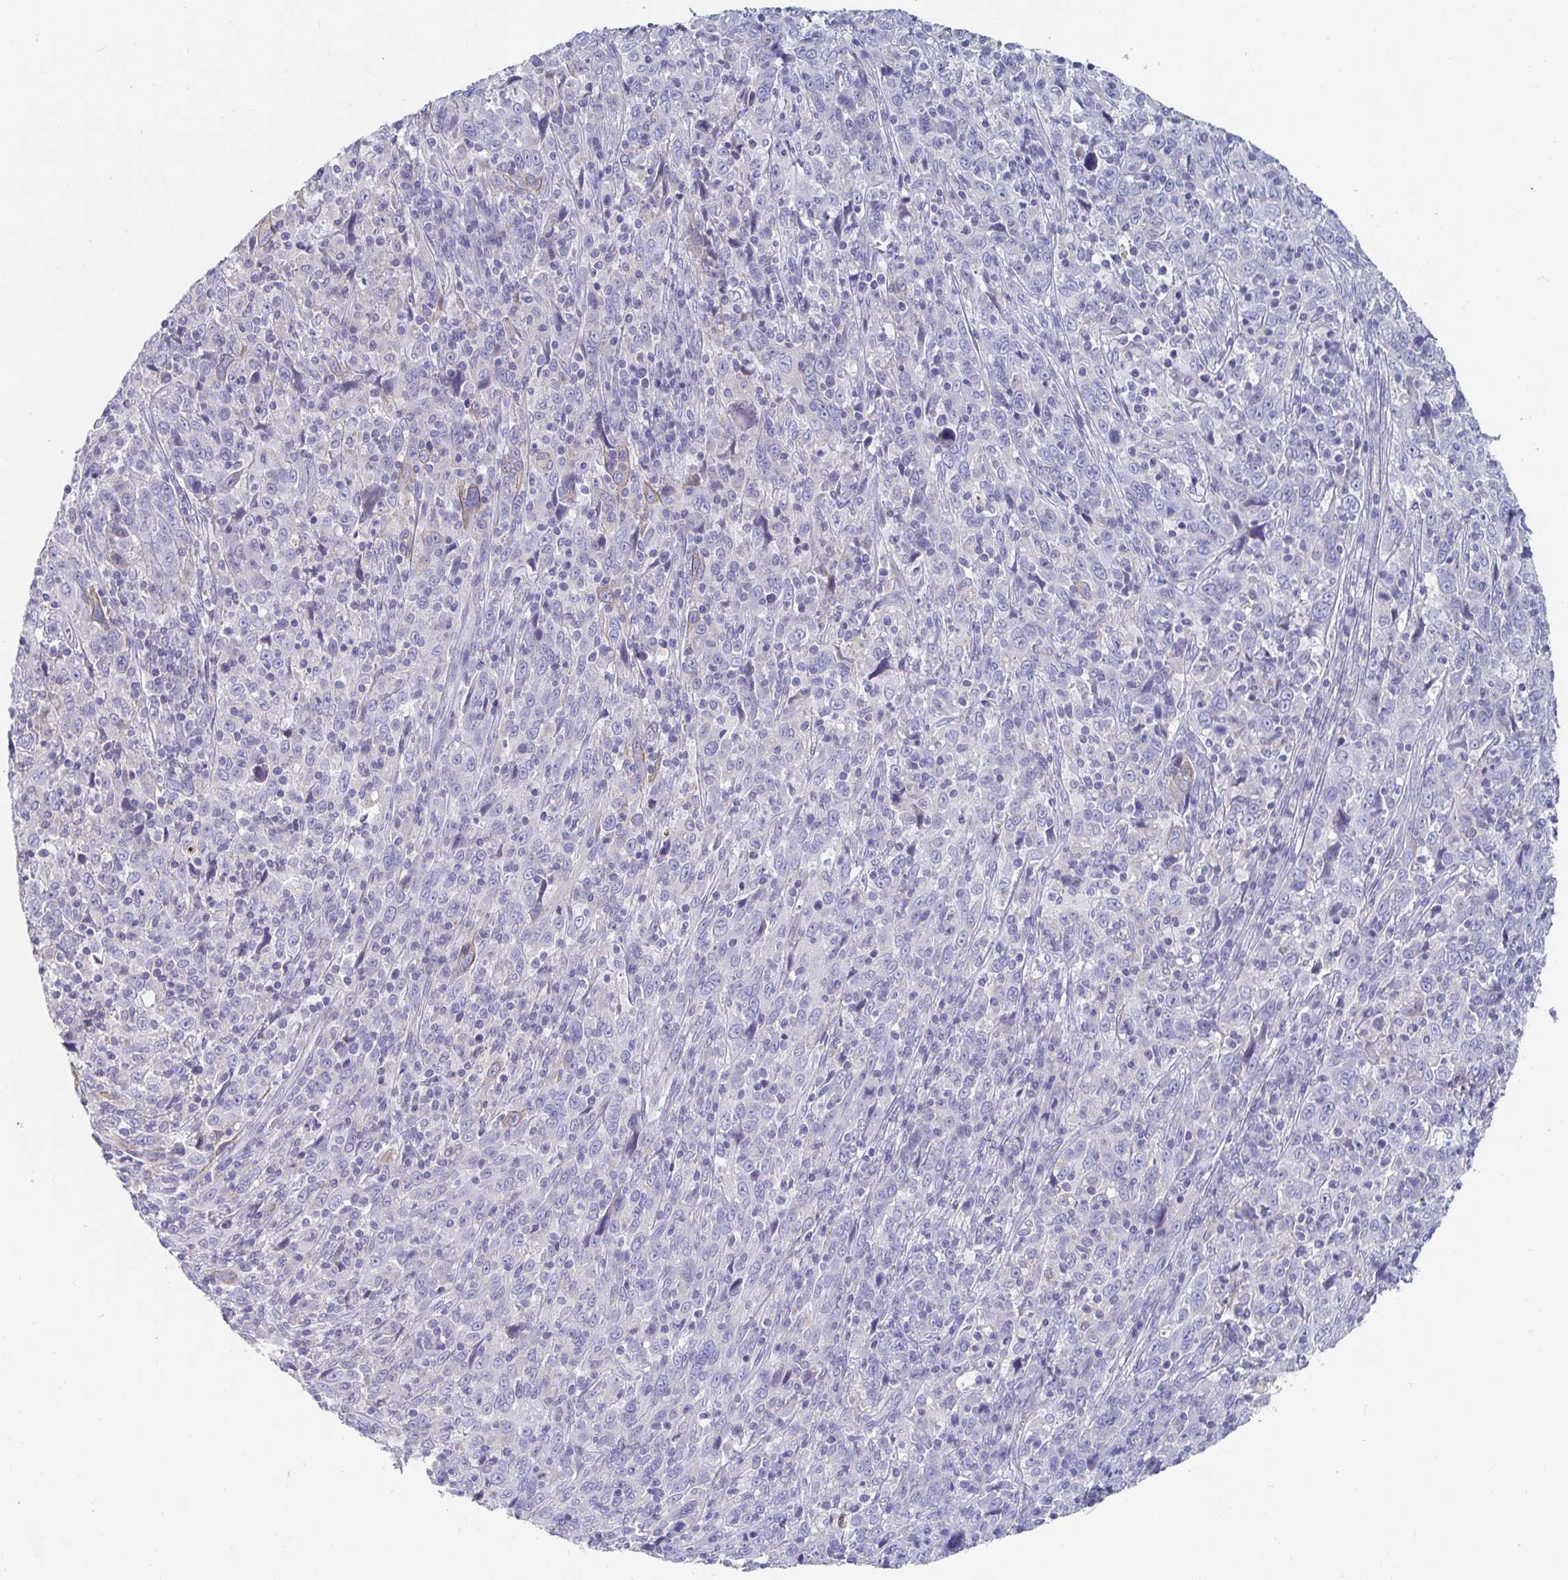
{"staining": {"intensity": "negative", "quantity": "none", "location": "none"}, "tissue": "cervical cancer", "cell_type": "Tumor cells", "image_type": "cancer", "snomed": [{"axis": "morphology", "description": "Squamous cell carcinoma, NOS"}, {"axis": "topography", "description": "Cervix"}], "caption": "Cervical cancer stained for a protein using IHC demonstrates no expression tumor cells.", "gene": "ZNF561", "patient": {"sex": "female", "age": 46}}